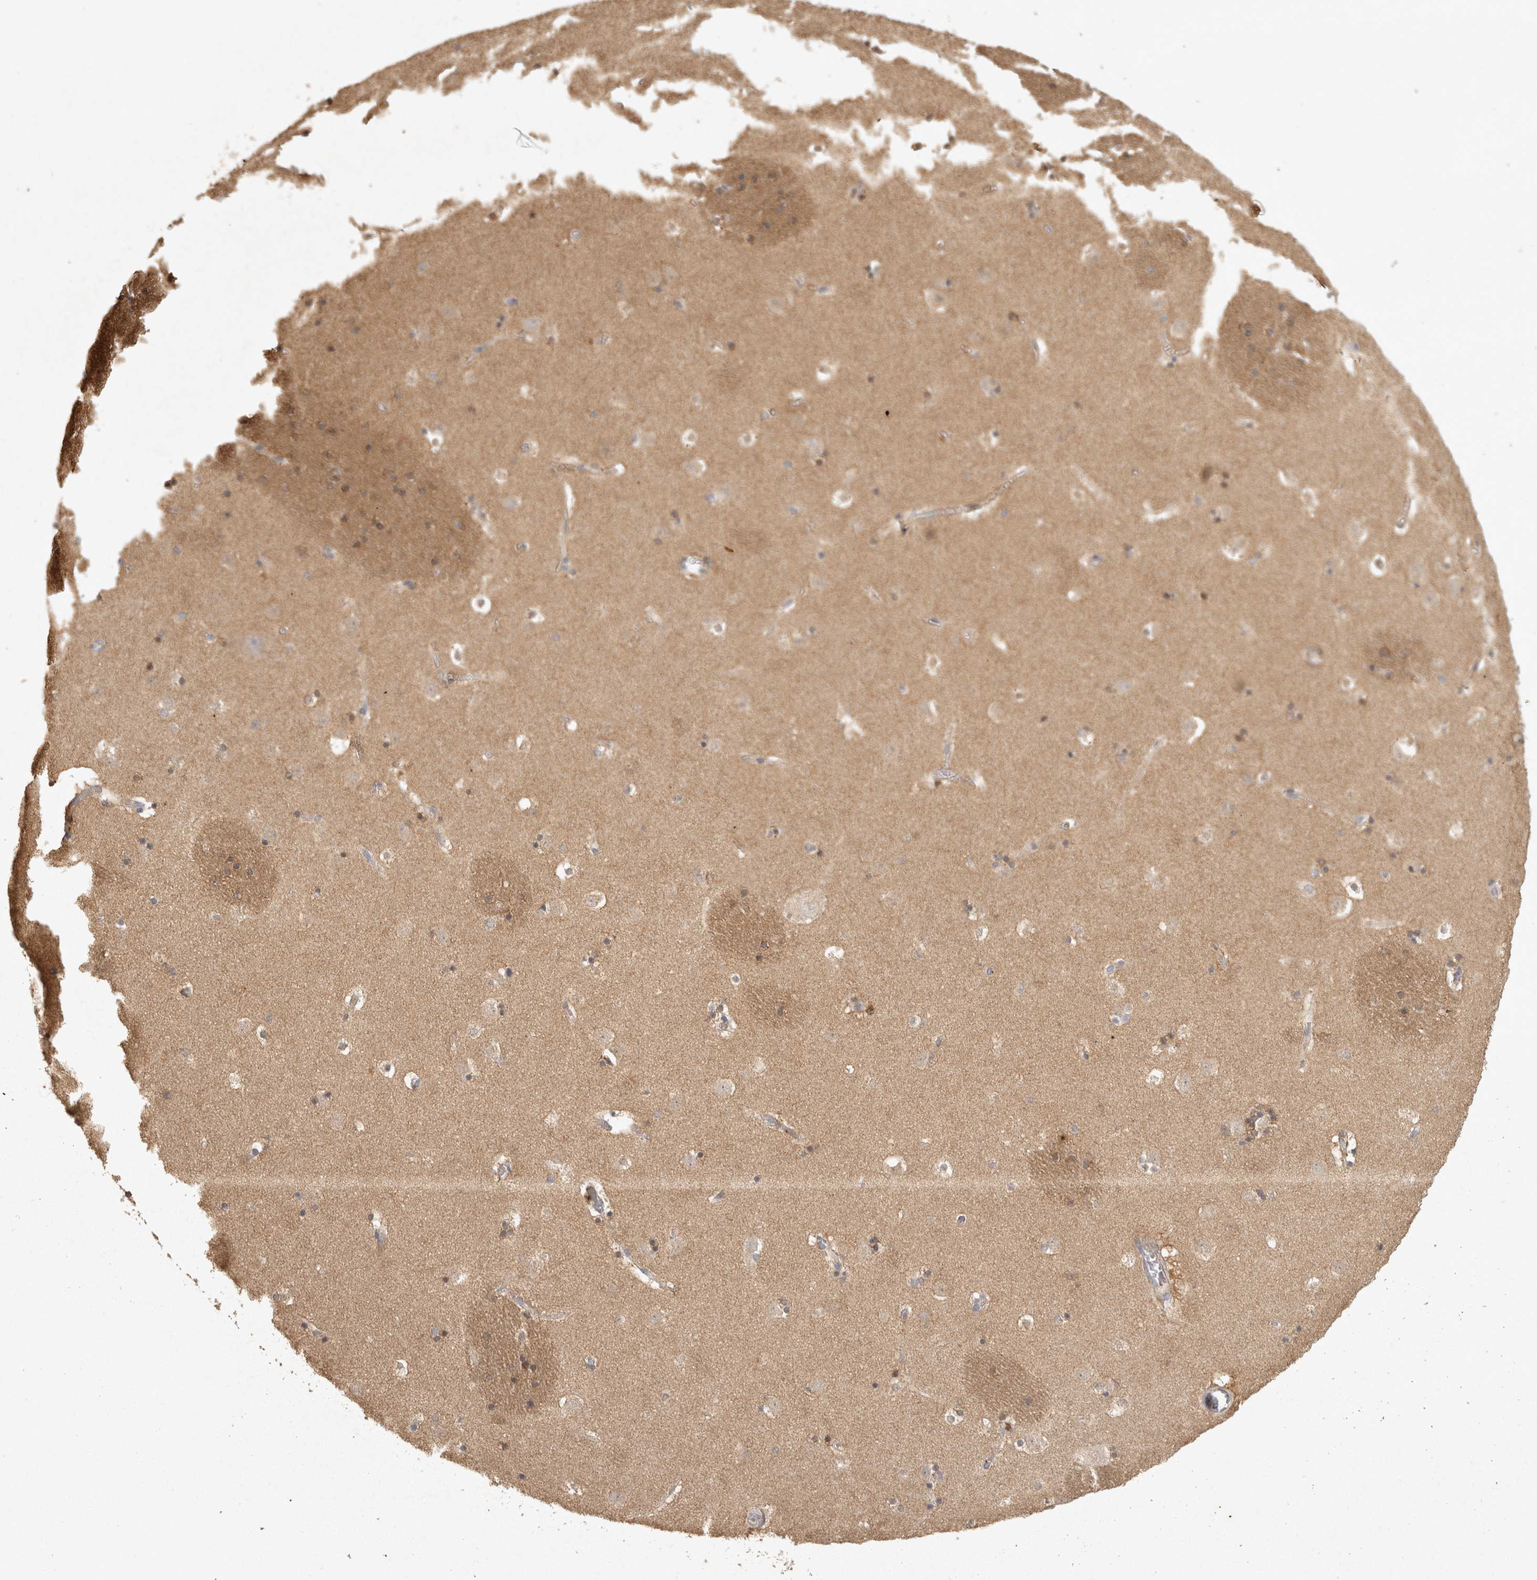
{"staining": {"intensity": "moderate", "quantity": "<25%", "location": "cytoplasmic/membranous"}, "tissue": "caudate", "cell_type": "Glial cells", "image_type": "normal", "snomed": [{"axis": "morphology", "description": "Normal tissue, NOS"}, {"axis": "topography", "description": "Lateral ventricle wall"}], "caption": "Protein expression analysis of benign caudate displays moderate cytoplasmic/membranous positivity in about <25% of glial cells.", "gene": "OSTN", "patient": {"sex": "male", "age": 45}}